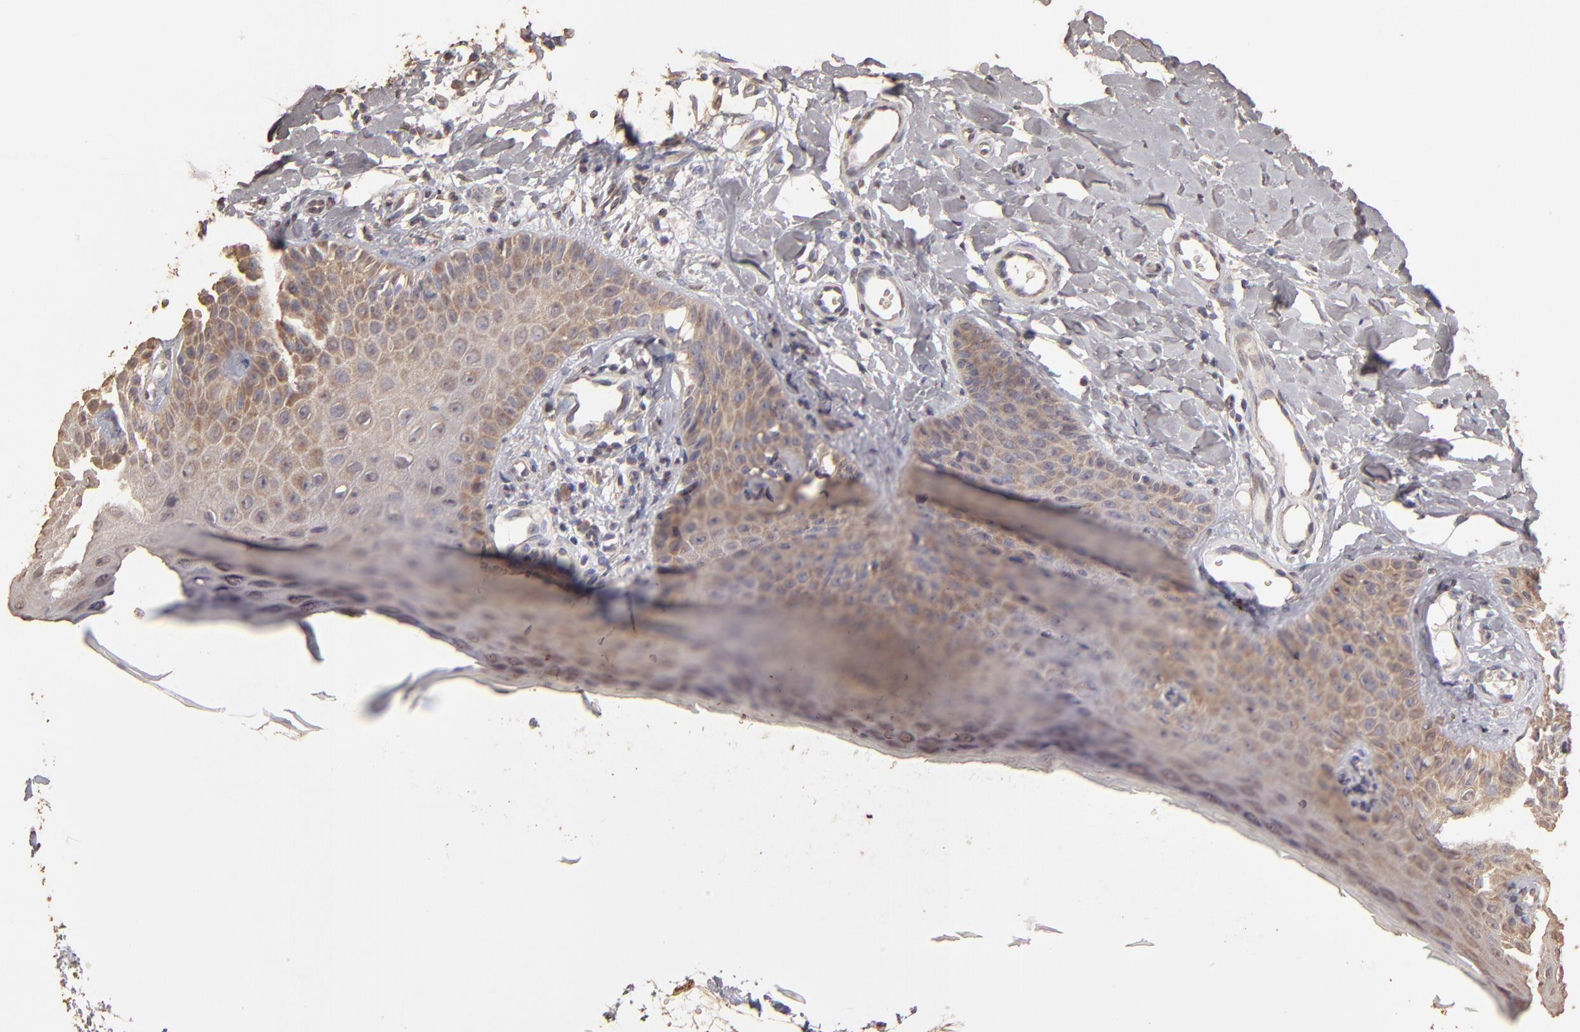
{"staining": {"intensity": "moderate", "quantity": "25%-75%", "location": "cytoplasmic/membranous"}, "tissue": "skin cancer", "cell_type": "Tumor cells", "image_type": "cancer", "snomed": [{"axis": "morphology", "description": "Squamous cell carcinoma, NOS"}, {"axis": "topography", "description": "Skin"}], "caption": "A micrograph of human squamous cell carcinoma (skin) stained for a protein displays moderate cytoplasmic/membranous brown staining in tumor cells.", "gene": "OPHN1", "patient": {"sex": "female", "age": 40}}